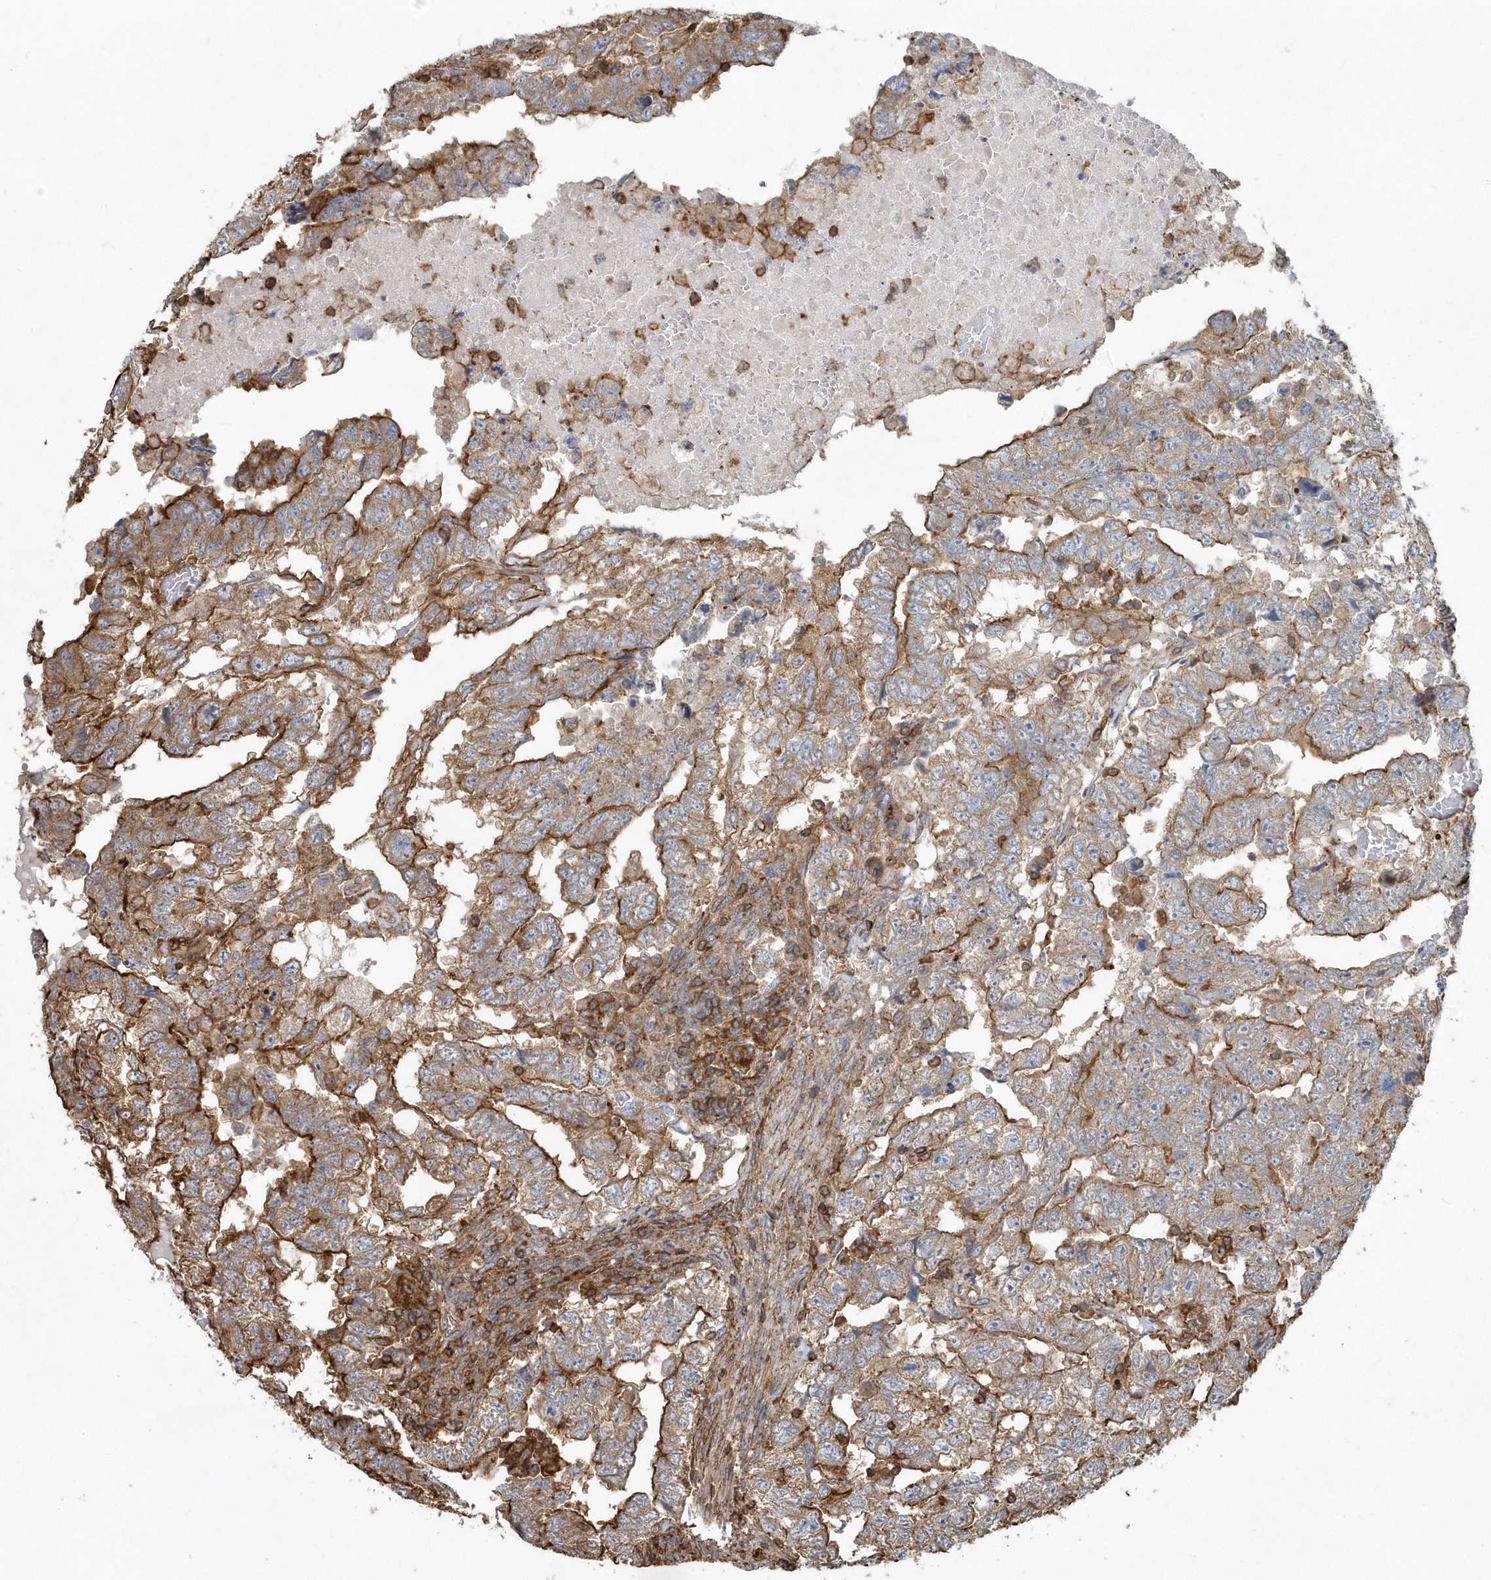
{"staining": {"intensity": "moderate", "quantity": ">75%", "location": "cytoplasmic/membranous"}, "tissue": "testis cancer", "cell_type": "Tumor cells", "image_type": "cancer", "snomed": [{"axis": "morphology", "description": "Carcinoma, Embryonal, NOS"}, {"axis": "topography", "description": "Testis"}], "caption": "Human testis cancer stained with a brown dye reveals moderate cytoplasmic/membranous positive staining in approximately >75% of tumor cells.", "gene": "MMUT", "patient": {"sex": "male", "age": 36}}